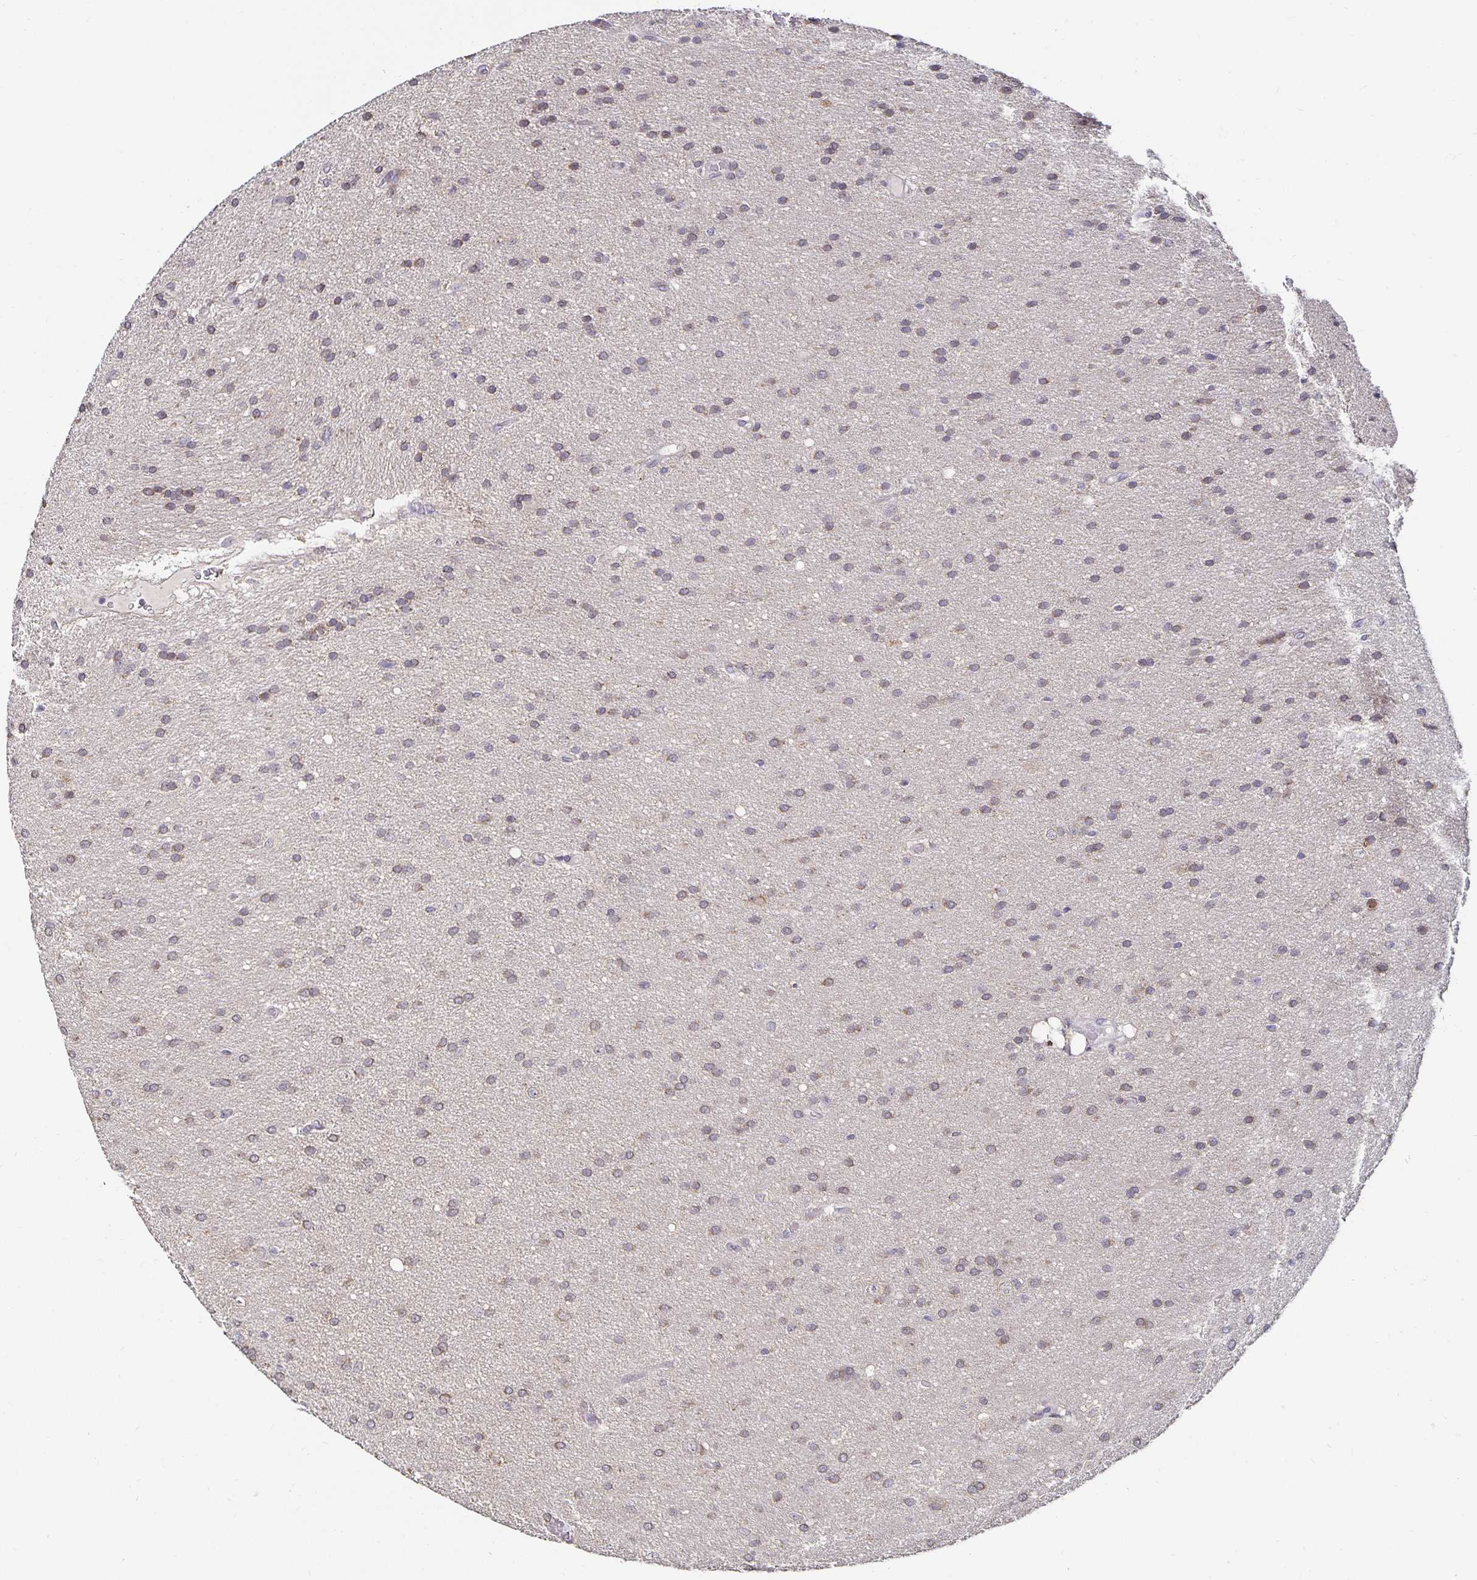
{"staining": {"intensity": "weak", "quantity": "25%-75%", "location": "nuclear"}, "tissue": "glioma", "cell_type": "Tumor cells", "image_type": "cancer", "snomed": [{"axis": "morphology", "description": "Glioma, malignant, Low grade"}, {"axis": "topography", "description": "Brain"}], "caption": "Protein staining of malignant low-grade glioma tissue demonstrates weak nuclear expression in approximately 25%-75% of tumor cells.", "gene": "ANLN", "patient": {"sex": "female", "age": 54}}